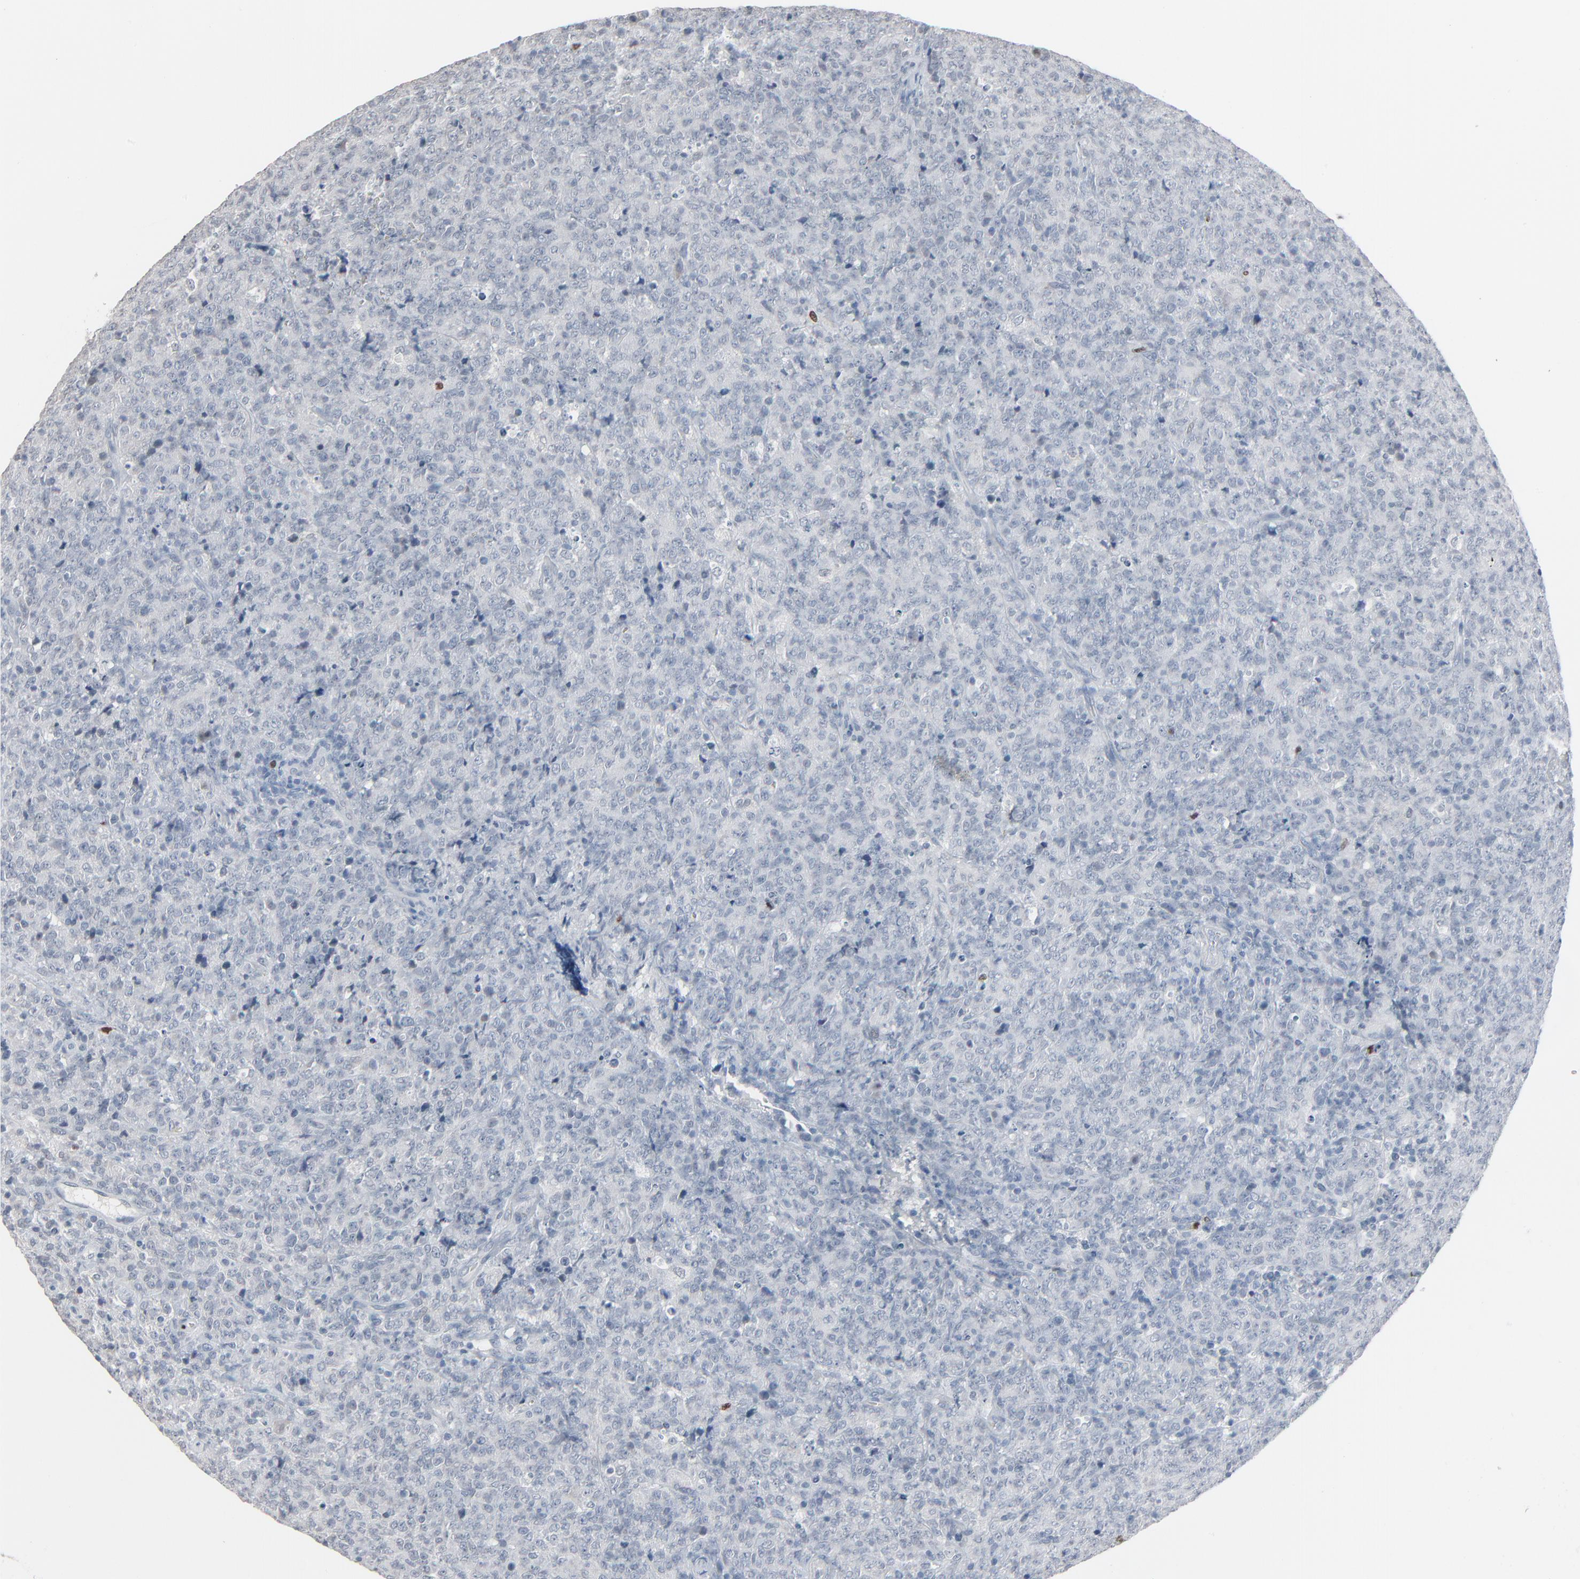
{"staining": {"intensity": "negative", "quantity": "none", "location": "none"}, "tissue": "lymphoma", "cell_type": "Tumor cells", "image_type": "cancer", "snomed": [{"axis": "morphology", "description": "Malignant lymphoma, non-Hodgkin's type, High grade"}, {"axis": "topography", "description": "Tonsil"}], "caption": "Human lymphoma stained for a protein using immunohistochemistry (IHC) displays no positivity in tumor cells.", "gene": "SAGE1", "patient": {"sex": "female", "age": 36}}